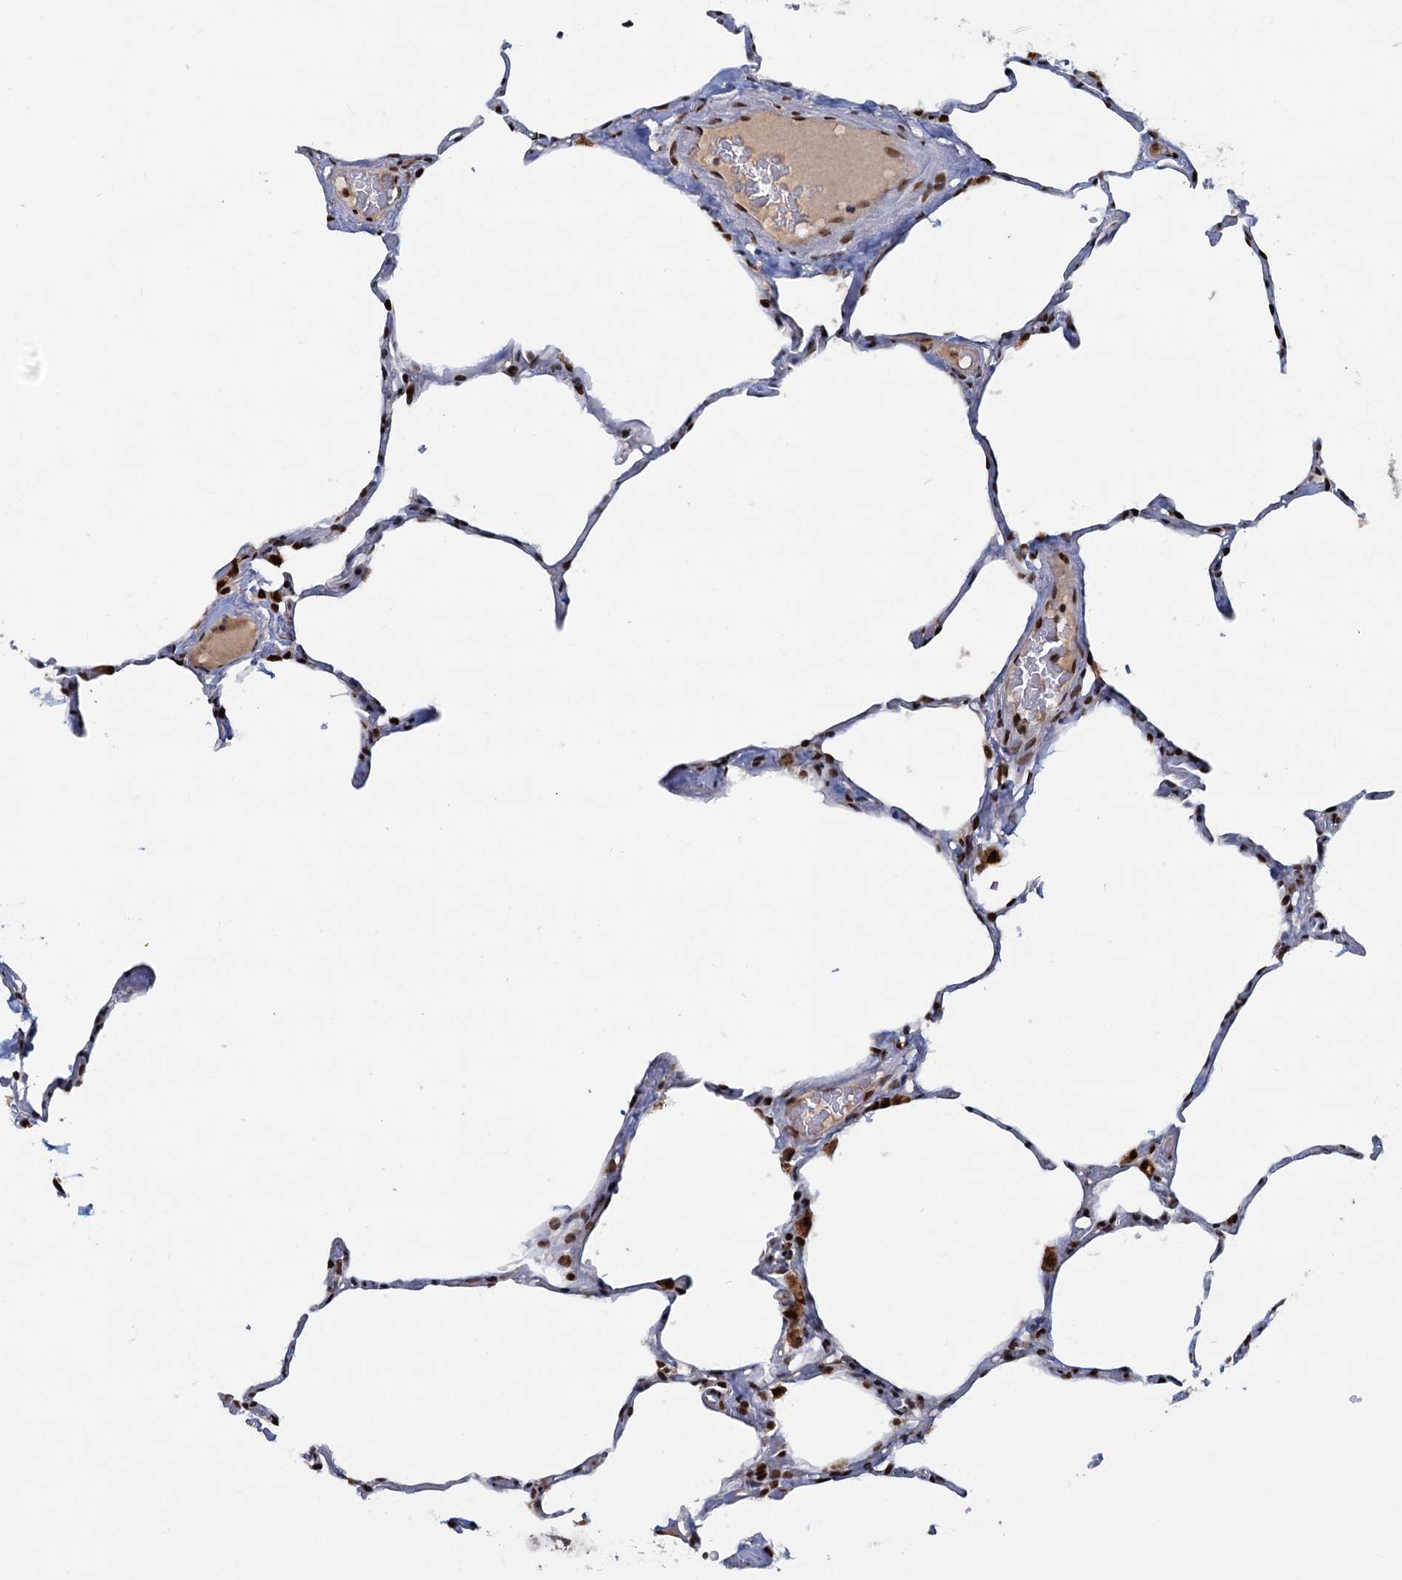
{"staining": {"intensity": "moderate", "quantity": ">75%", "location": "nuclear"}, "tissue": "lung", "cell_type": "Alveolar cells", "image_type": "normal", "snomed": [{"axis": "morphology", "description": "Normal tissue, NOS"}, {"axis": "topography", "description": "Lung"}], "caption": "Protein expression analysis of normal lung shows moderate nuclear positivity in about >75% of alveolar cells.", "gene": "WBP4", "patient": {"sex": "male", "age": 65}}